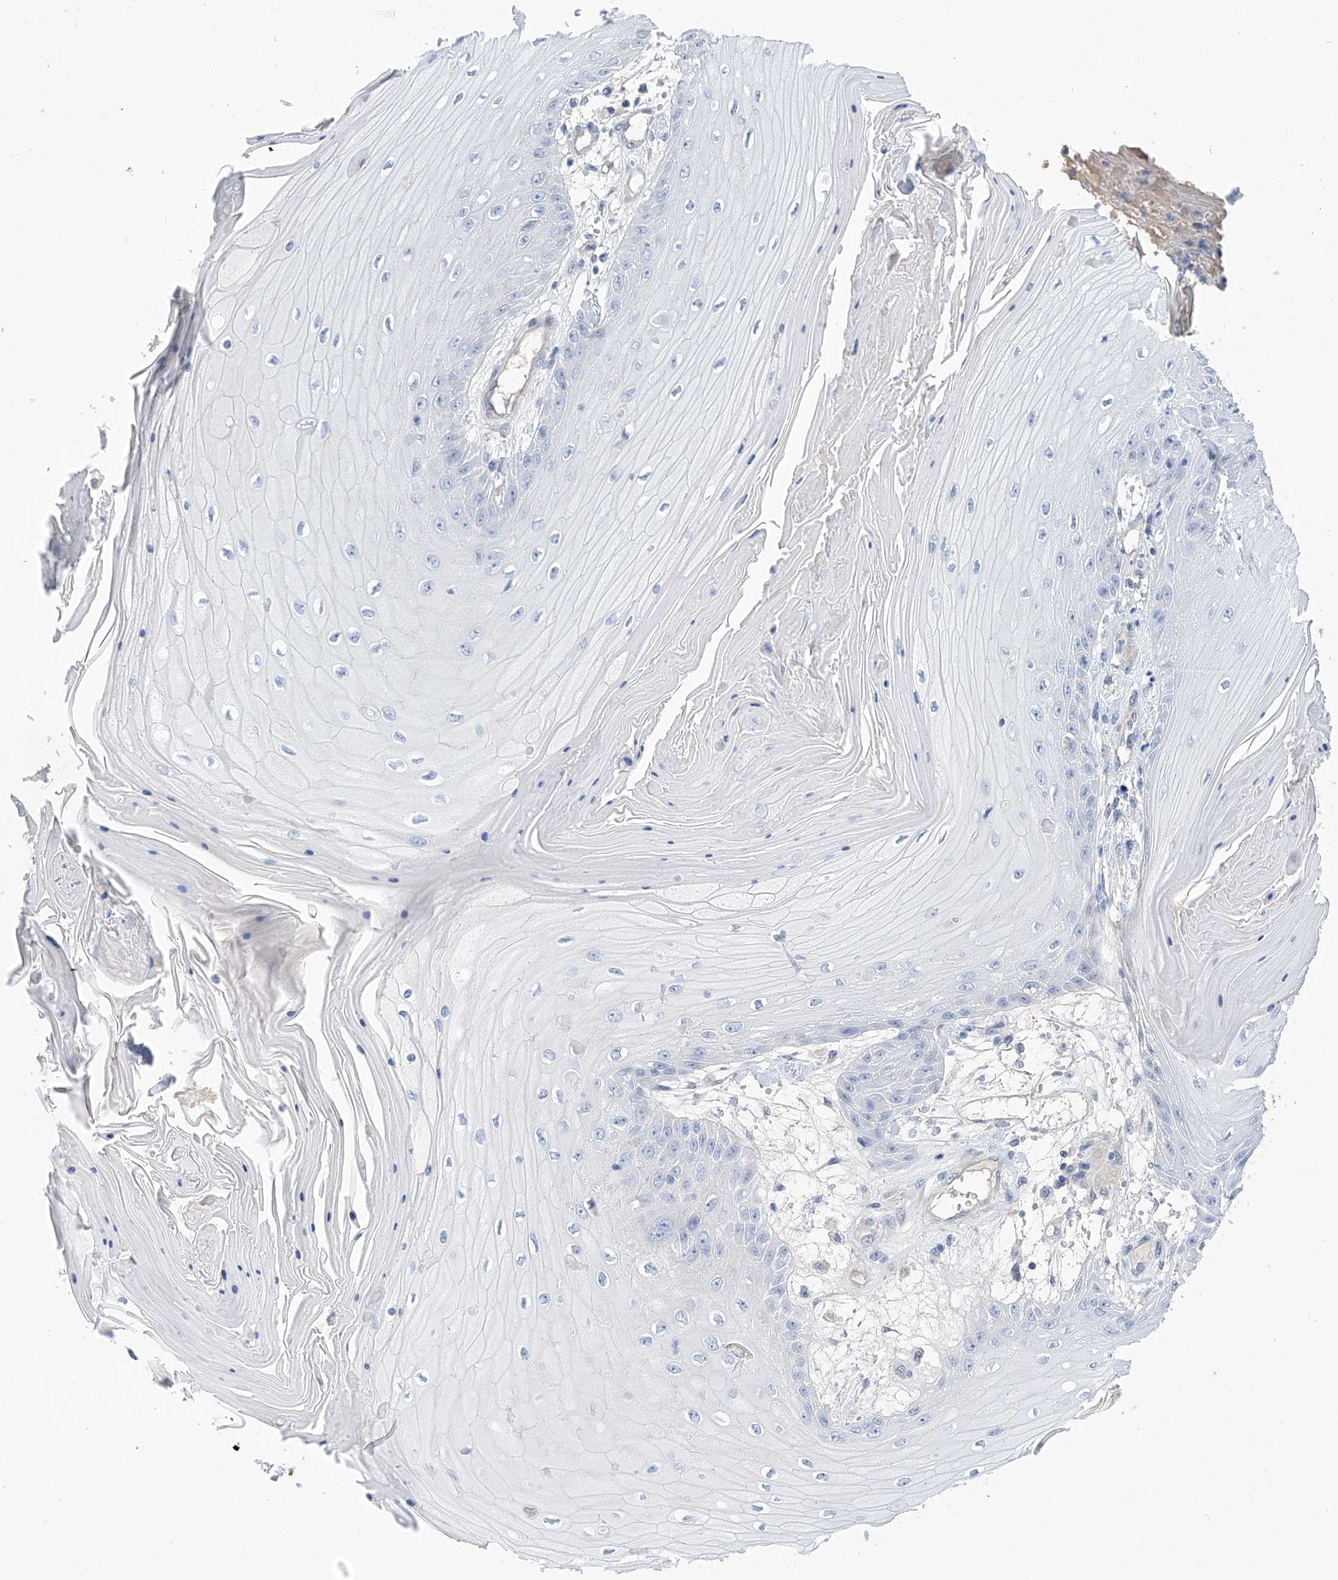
{"staining": {"intensity": "negative", "quantity": "none", "location": "none"}, "tissue": "skin cancer", "cell_type": "Tumor cells", "image_type": "cancer", "snomed": [{"axis": "morphology", "description": "Squamous cell carcinoma, NOS"}, {"axis": "topography", "description": "Skin"}], "caption": "Immunohistochemical staining of human skin cancer reveals no significant expression in tumor cells. The staining was performed using DAB to visualize the protein expression in brown, while the nuclei were stained in blue with hematoxylin (Magnification: 20x).", "gene": "PGM3", "patient": {"sex": "male", "age": 74}}